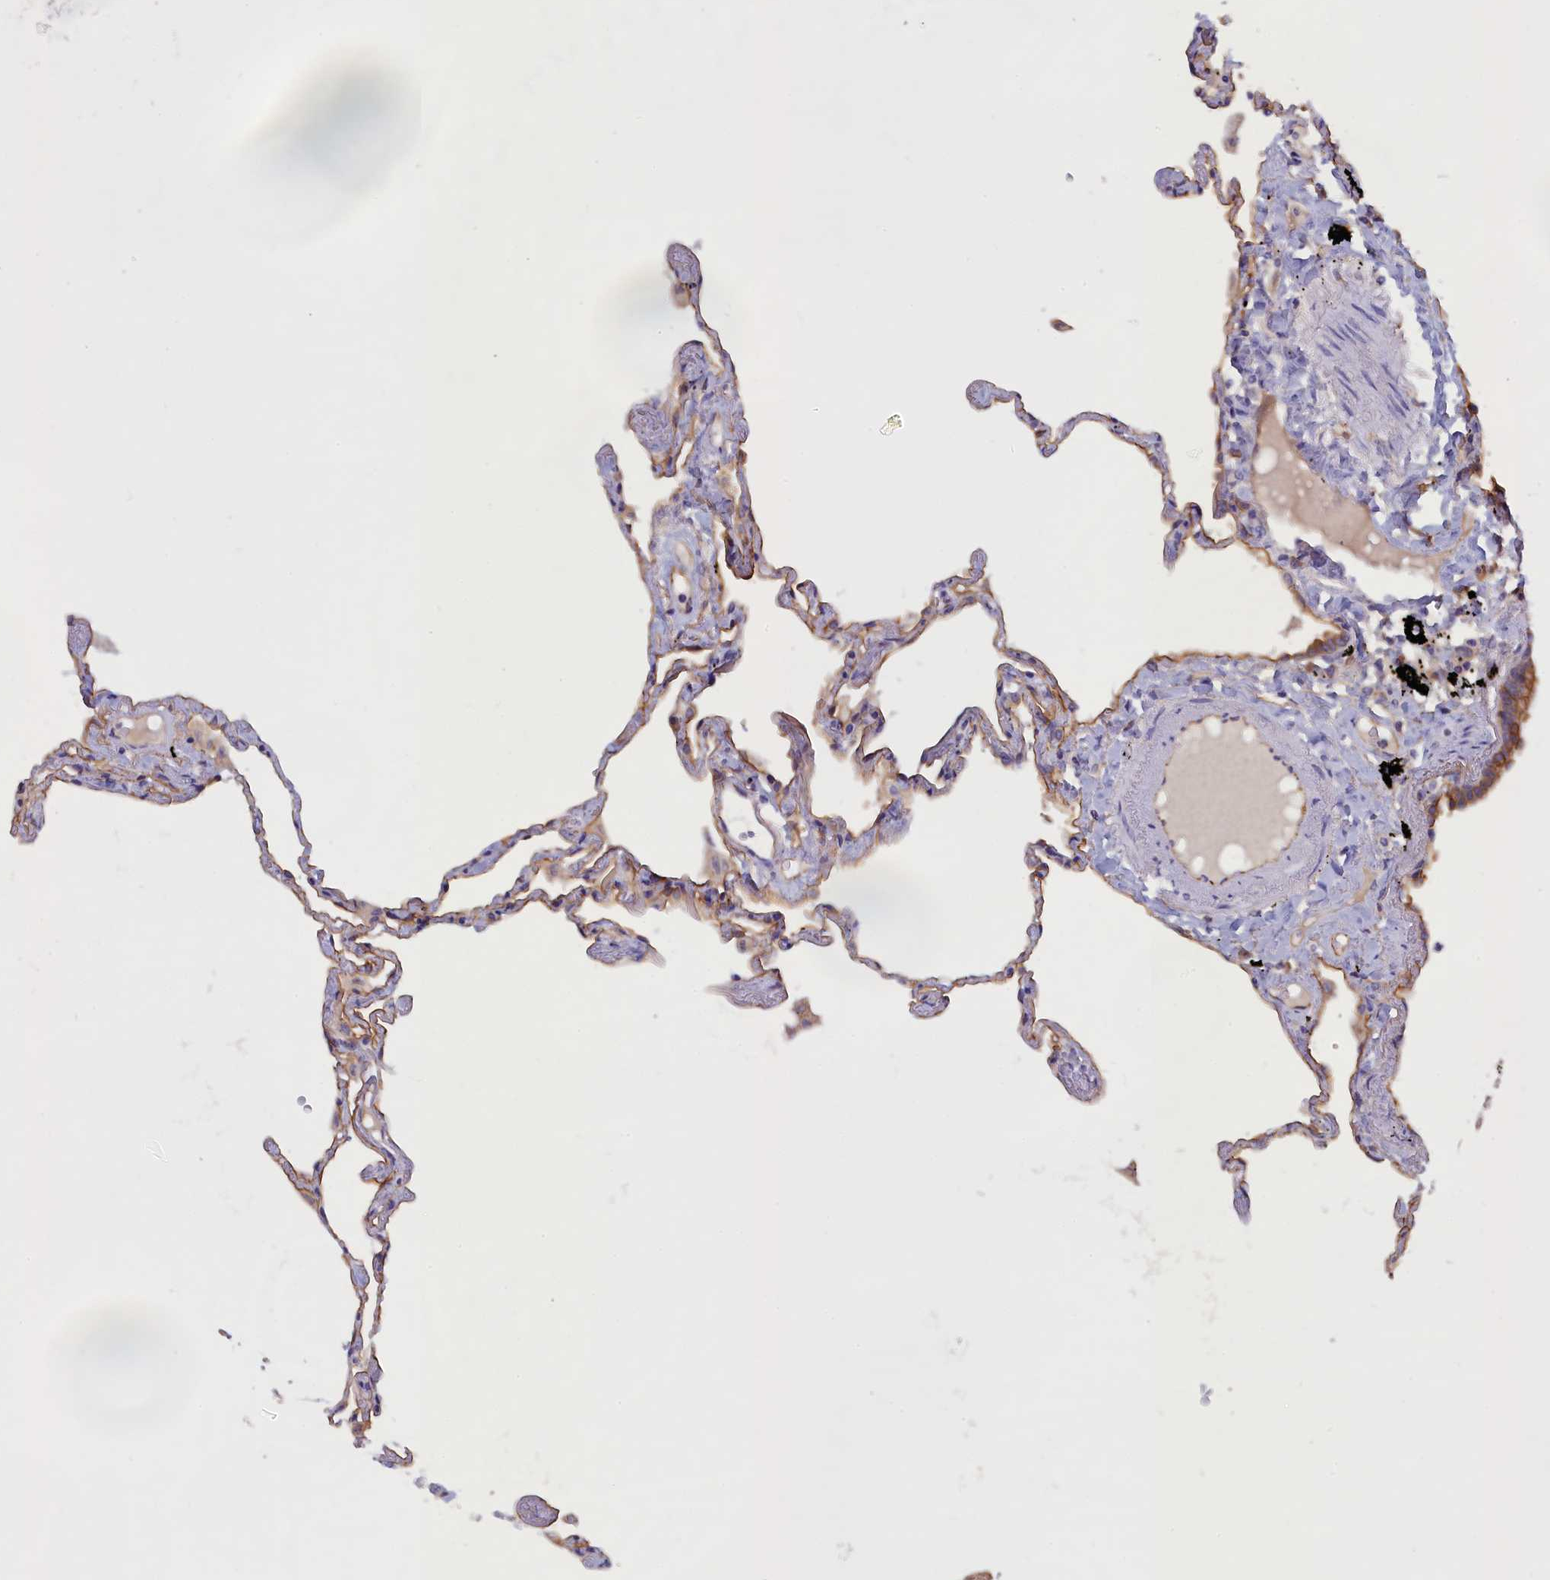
{"staining": {"intensity": "weak", "quantity": "25%-75%", "location": "cytoplasmic/membranous"}, "tissue": "lung", "cell_type": "Alveolar cells", "image_type": "normal", "snomed": [{"axis": "morphology", "description": "Normal tissue, NOS"}, {"axis": "topography", "description": "Lung"}], "caption": "The micrograph displays staining of unremarkable lung, revealing weak cytoplasmic/membranous protein positivity (brown color) within alveolar cells. (brown staining indicates protein expression, while blue staining denotes nuclei).", "gene": "COL19A1", "patient": {"sex": "female", "age": 67}}